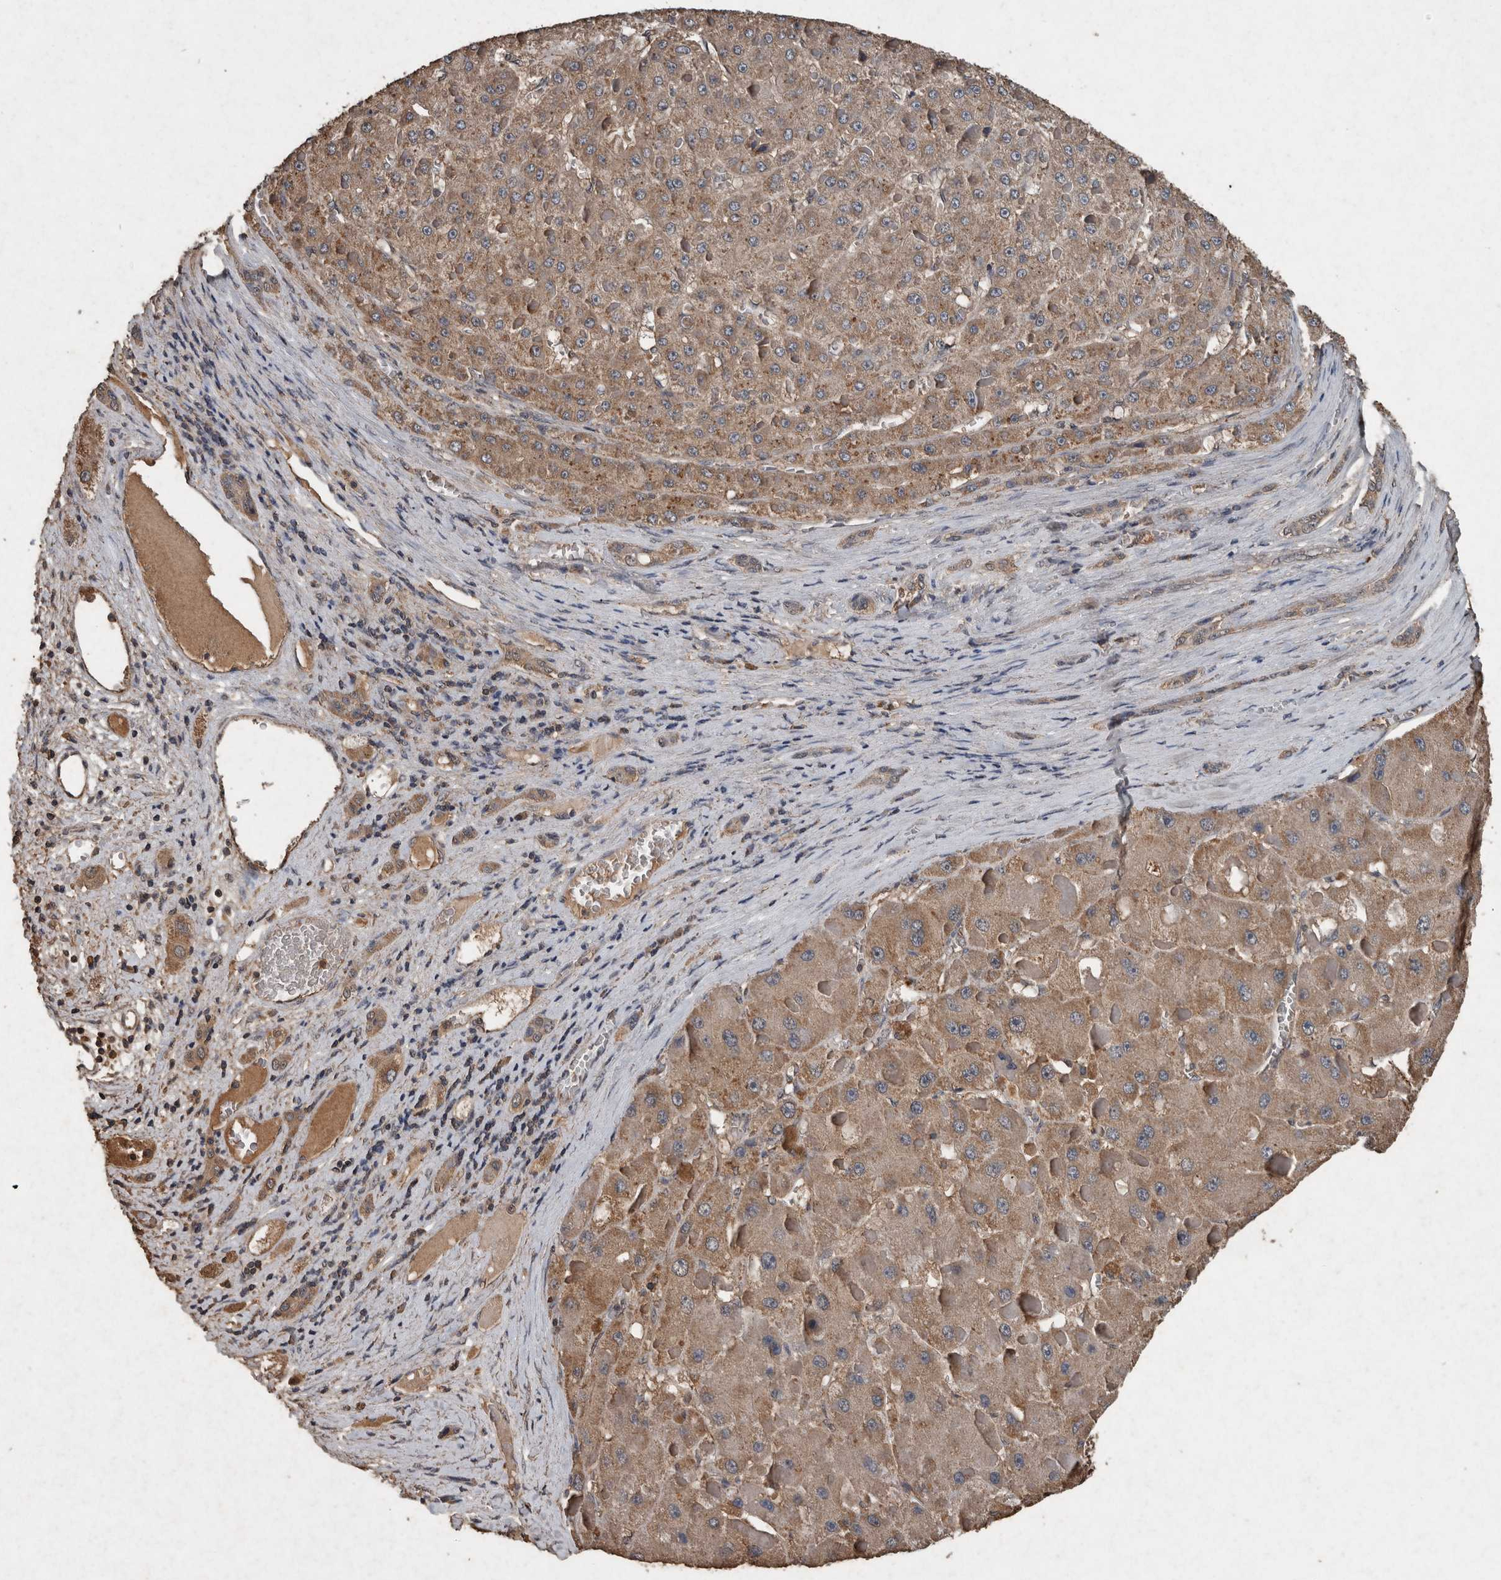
{"staining": {"intensity": "moderate", "quantity": ">75%", "location": "cytoplasmic/membranous"}, "tissue": "liver cancer", "cell_type": "Tumor cells", "image_type": "cancer", "snomed": [{"axis": "morphology", "description": "Carcinoma, Hepatocellular, NOS"}, {"axis": "topography", "description": "Liver"}], "caption": "An immunohistochemistry (IHC) photomicrograph of tumor tissue is shown. Protein staining in brown shows moderate cytoplasmic/membranous positivity in liver hepatocellular carcinoma within tumor cells.", "gene": "FGFRL1", "patient": {"sex": "female", "age": 73}}